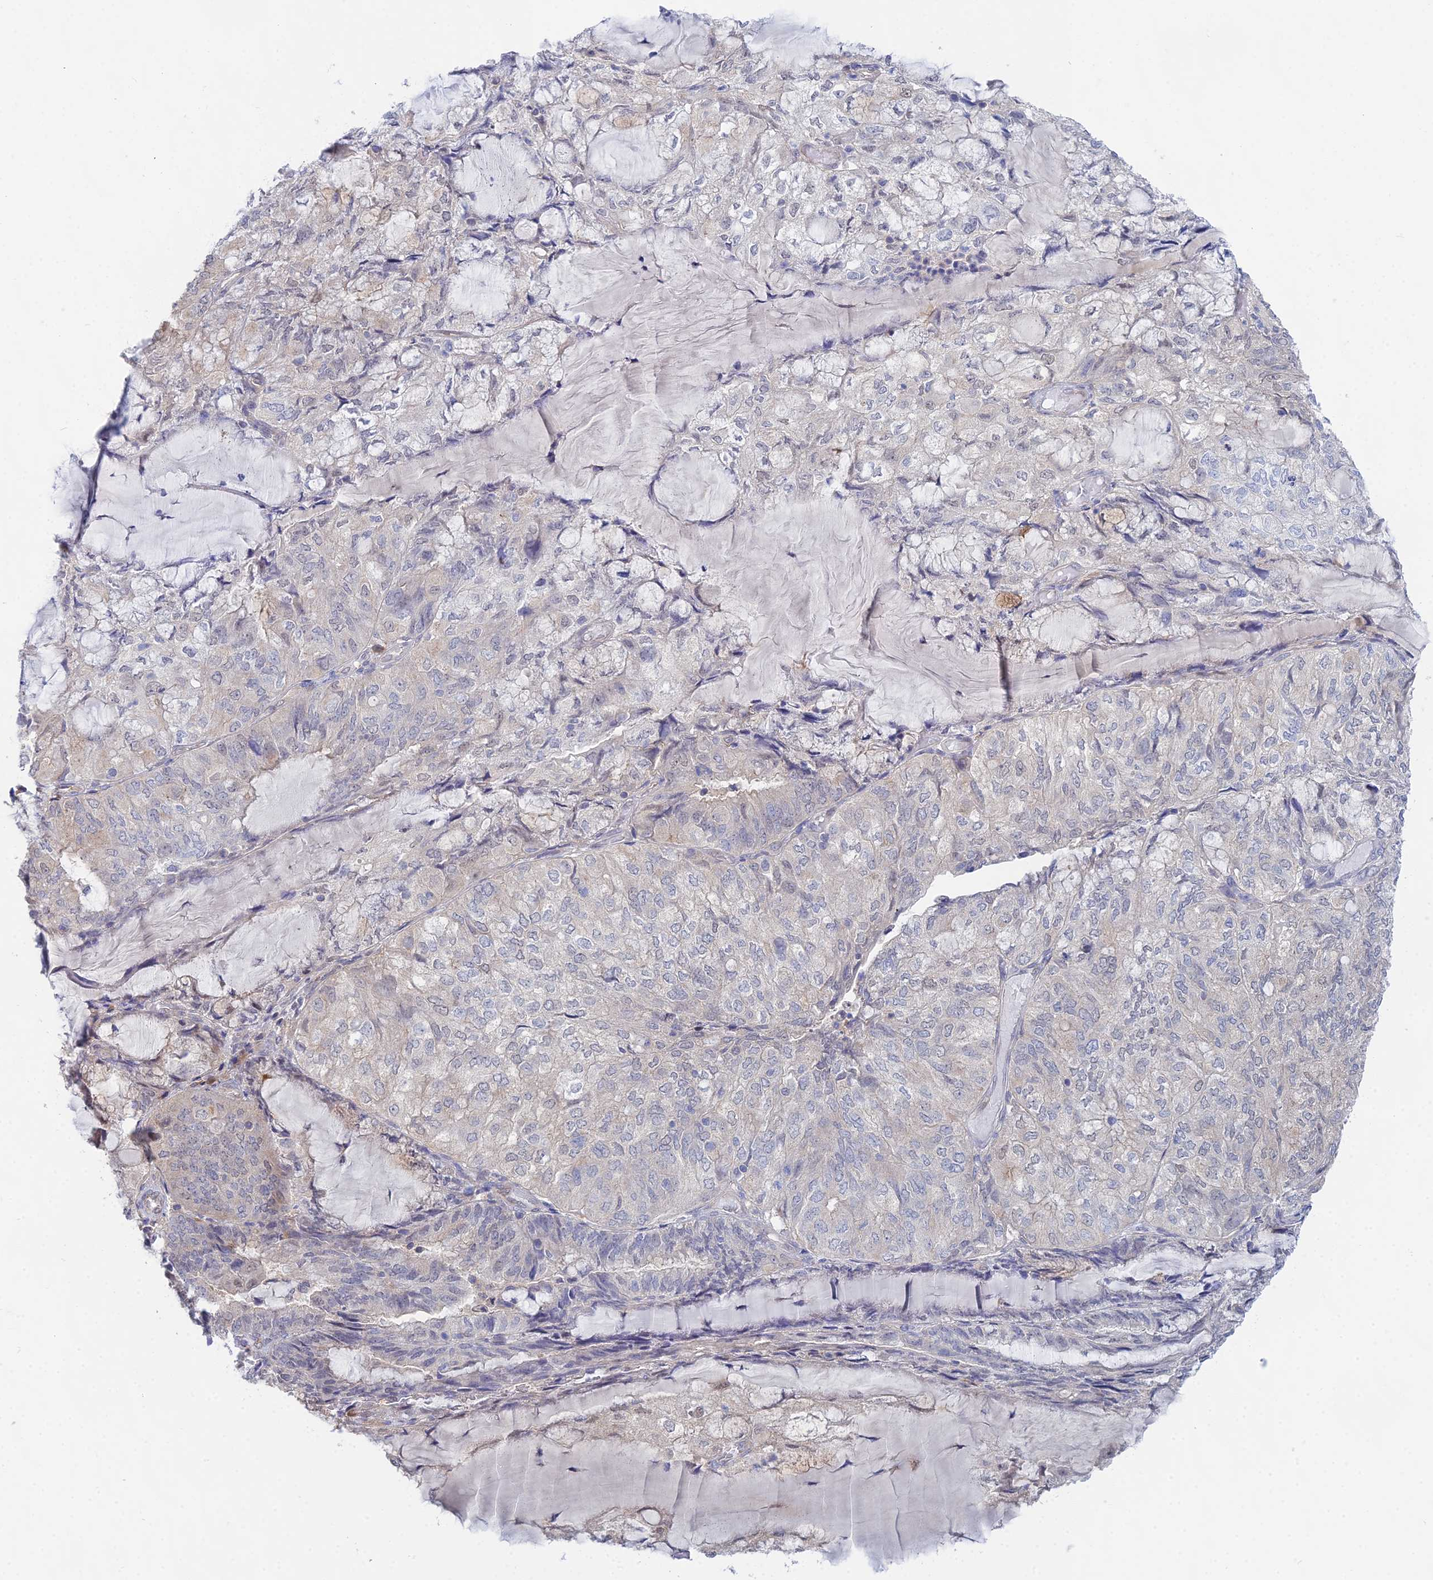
{"staining": {"intensity": "negative", "quantity": "none", "location": "none"}, "tissue": "endometrial cancer", "cell_type": "Tumor cells", "image_type": "cancer", "snomed": [{"axis": "morphology", "description": "Adenocarcinoma, NOS"}, {"axis": "topography", "description": "Endometrium"}], "caption": "An IHC histopathology image of endometrial cancer (adenocarcinoma) is shown. There is no staining in tumor cells of endometrial cancer (adenocarcinoma).", "gene": "DNAH14", "patient": {"sex": "female", "age": 81}}